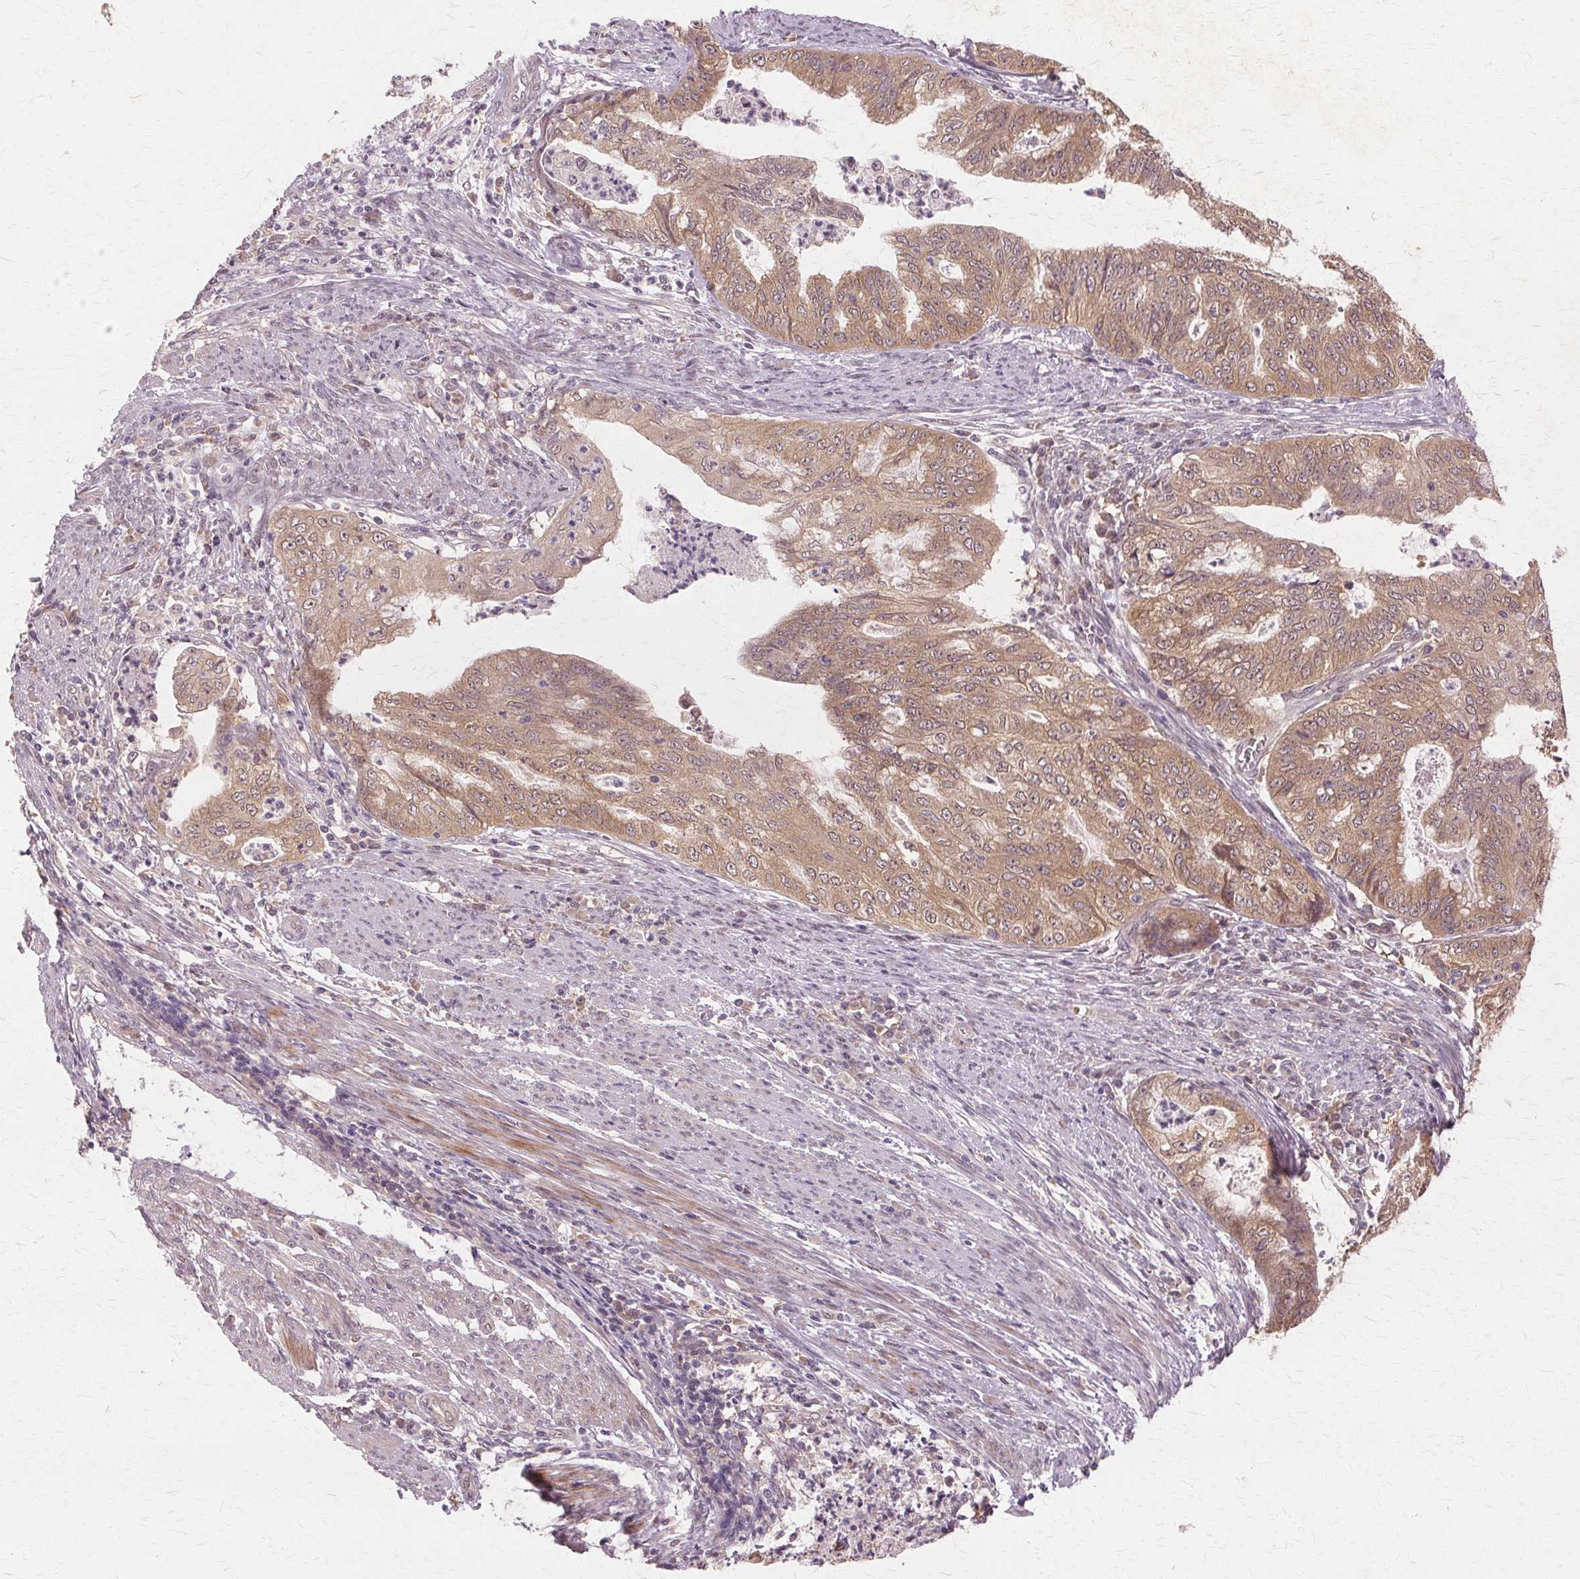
{"staining": {"intensity": "moderate", "quantity": "25%-75%", "location": "cytoplasmic/membranous,nuclear"}, "tissue": "endometrial cancer", "cell_type": "Tumor cells", "image_type": "cancer", "snomed": [{"axis": "morphology", "description": "Adenocarcinoma, NOS"}, {"axis": "topography", "description": "Endometrium"}], "caption": "DAB immunohistochemical staining of human adenocarcinoma (endometrial) reveals moderate cytoplasmic/membranous and nuclear protein expression in approximately 25%-75% of tumor cells. (DAB (3,3'-diaminobenzidine) = brown stain, brightfield microscopy at high magnification).", "gene": "PRMT5", "patient": {"sex": "female", "age": 79}}